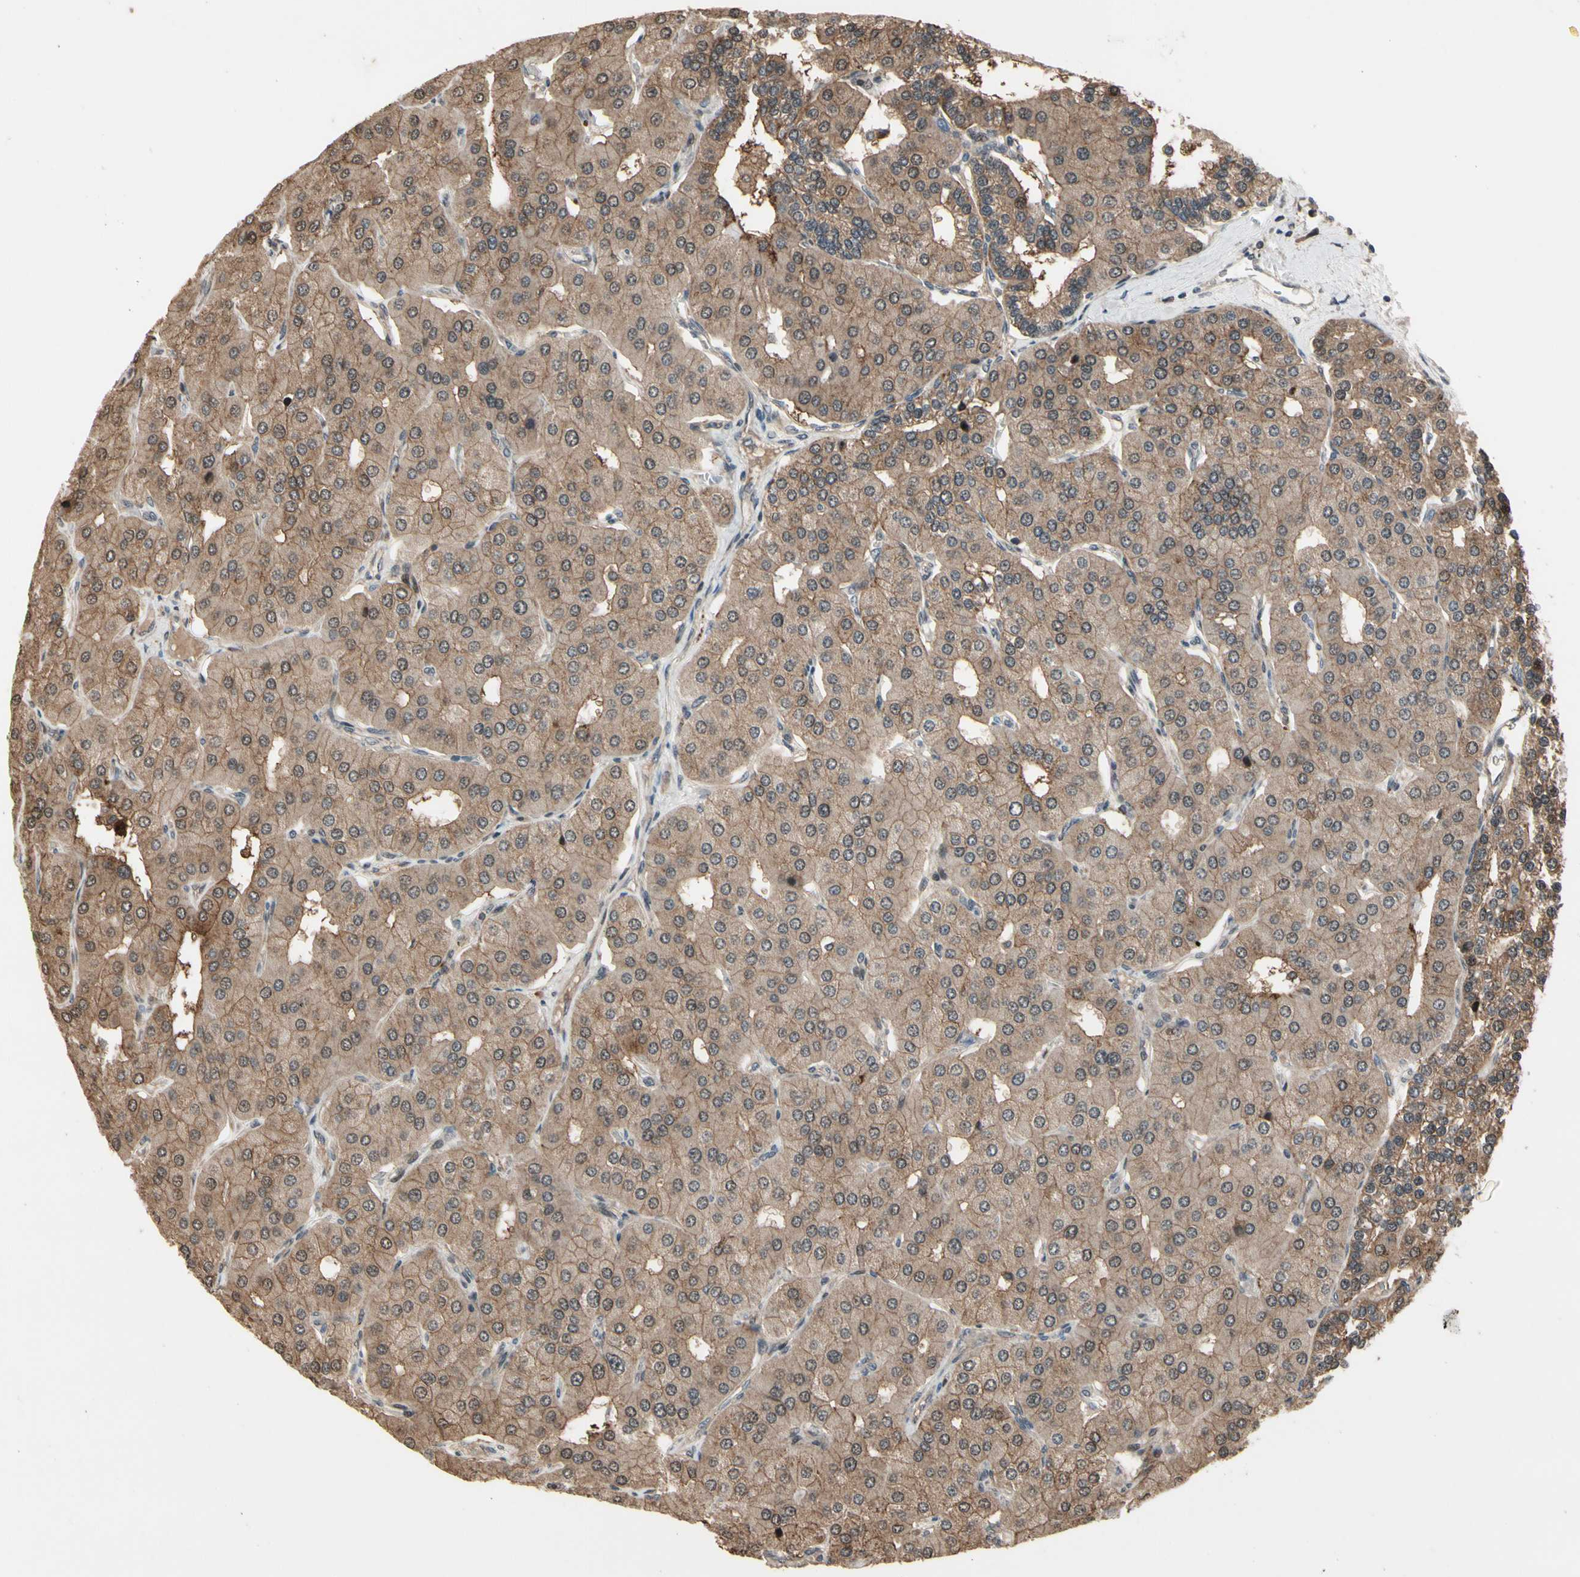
{"staining": {"intensity": "moderate", "quantity": ">75%", "location": "cytoplasmic/membranous,nuclear"}, "tissue": "parathyroid gland", "cell_type": "Glandular cells", "image_type": "normal", "snomed": [{"axis": "morphology", "description": "Normal tissue, NOS"}, {"axis": "morphology", "description": "Adenoma, NOS"}, {"axis": "topography", "description": "Parathyroid gland"}], "caption": "Immunohistochemistry (IHC) staining of normal parathyroid gland, which demonstrates medium levels of moderate cytoplasmic/membranous,nuclear positivity in about >75% of glandular cells indicating moderate cytoplasmic/membranous,nuclear protein positivity. The staining was performed using DAB (3,3'-diaminobenzidine) (brown) for protein detection and nuclei were counterstained in hematoxylin (blue).", "gene": "CSF1R", "patient": {"sex": "female", "age": 86}}